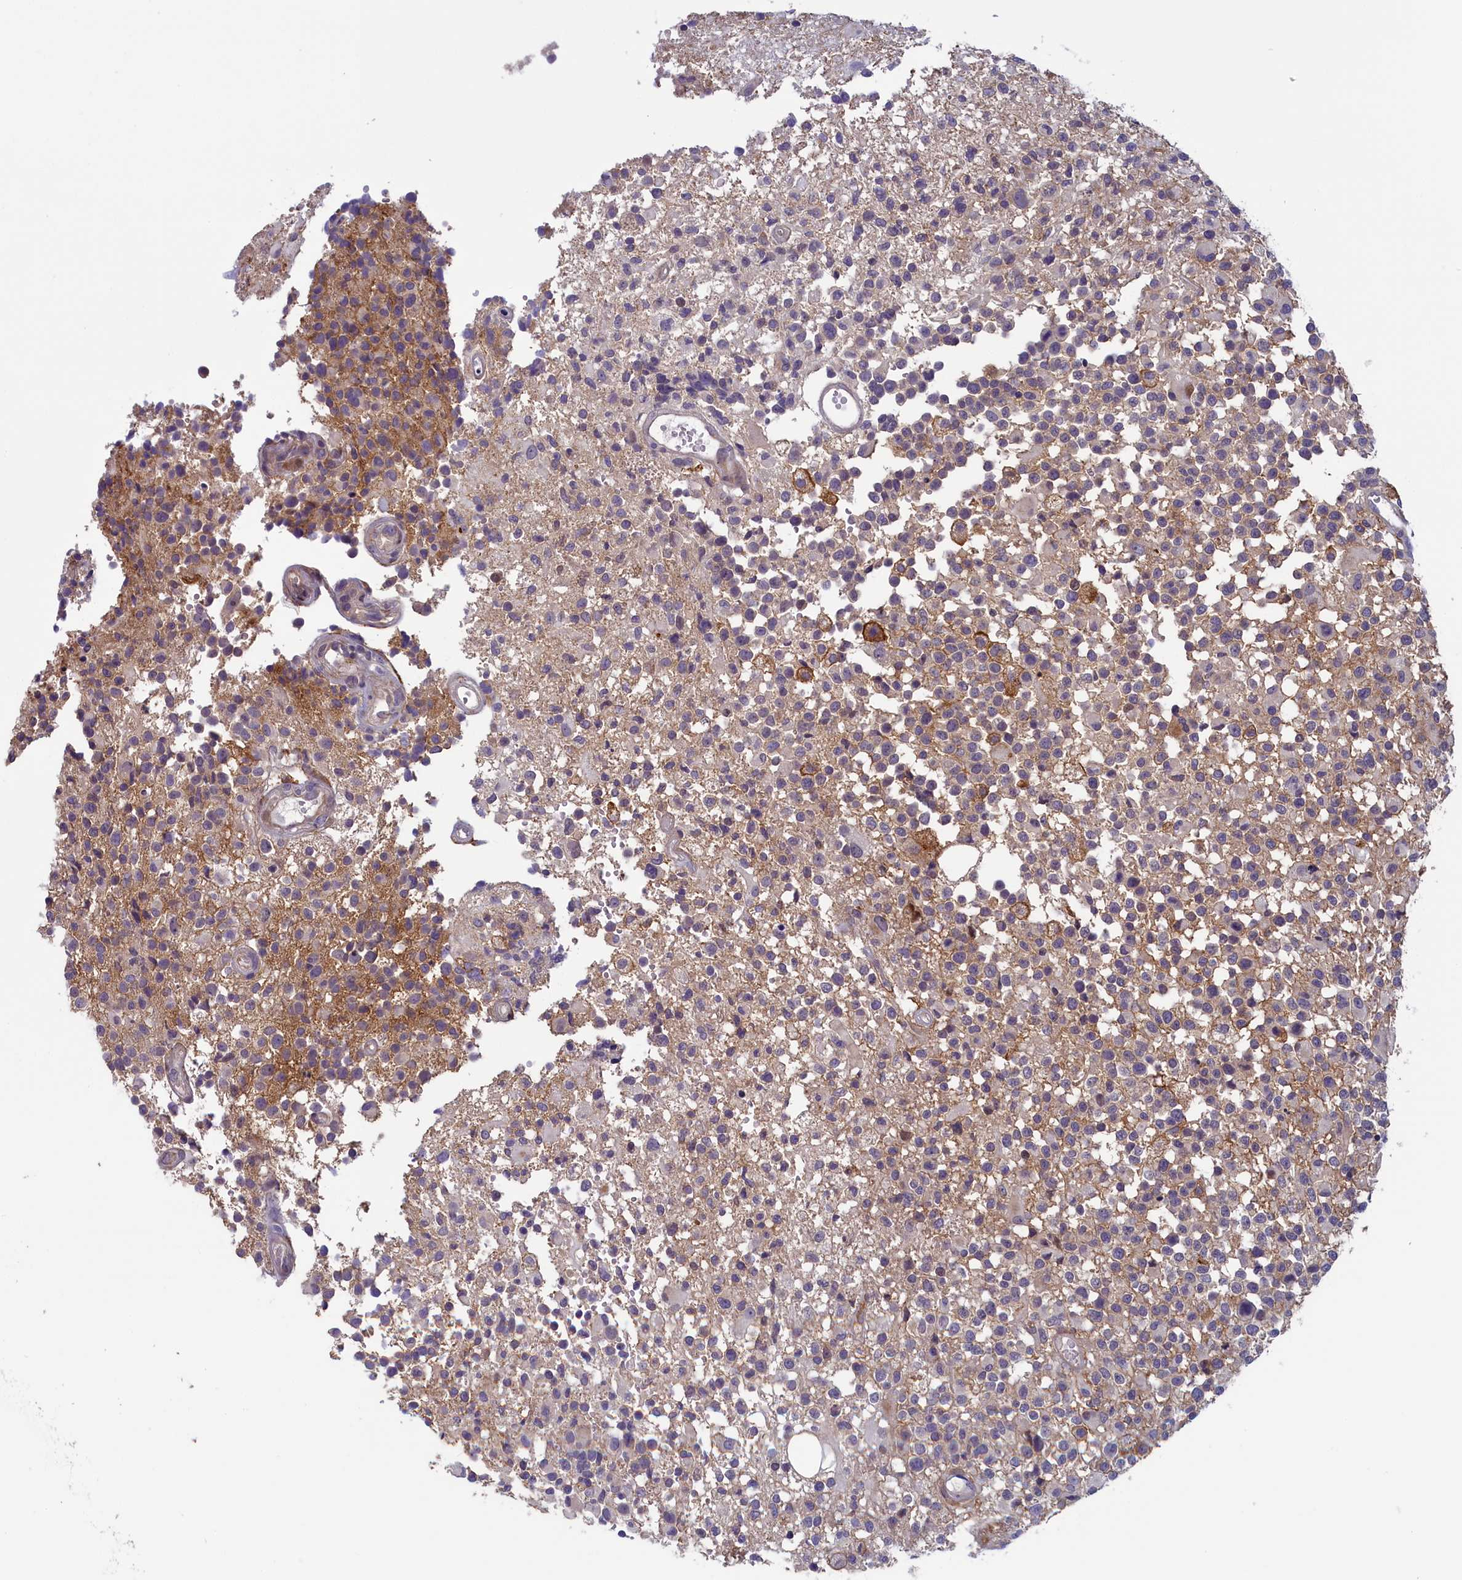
{"staining": {"intensity": "negative", "quantity": "none", "location": "none"}, "tissue": "glioma", "cell_type": "Tumor cells", "image_type": "cancer", "snomed": [{"axis": "morphology", "description": "Glioma, malignant, High grade"}, {"axis": "morphology", "description": "Glioblastoma, NOS"}, {"axis": "topography", "description": "Brain"}], "caption": "Immunohistochemical staining of human malignant glioma (high-grade) displays no significant staining in tumor cells.", "gene": "ANKRD39", "patient": {"sex": "male", "age": 60}}